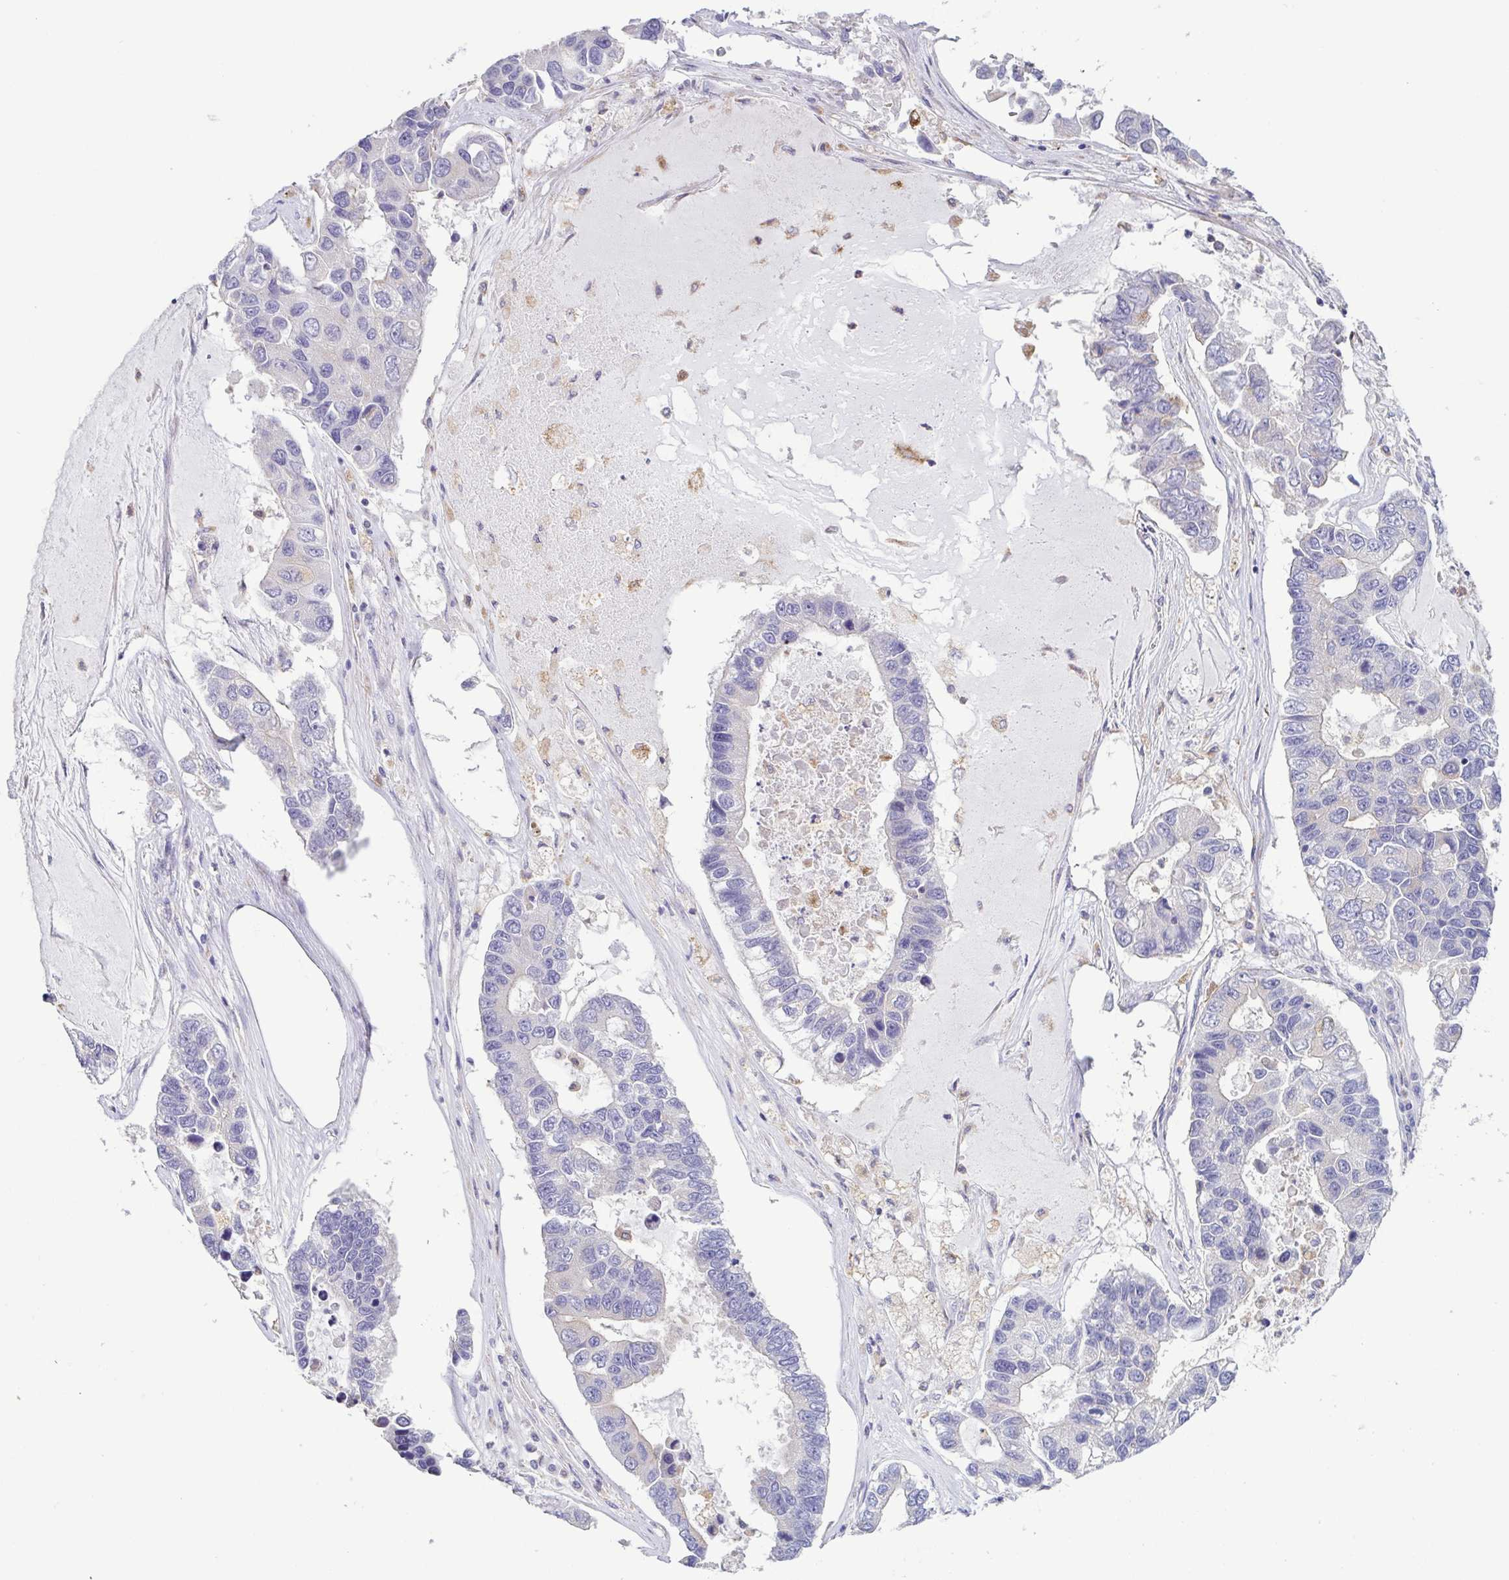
{"staining": {"intensity": "negative", "quantity": "none", "location": "none"}, "tissue": "lung cancer", "cell_type": "Tumor cells", "image_type": "cancer", "snomed": [{"axis": "morphology", "description": "Adenocarcinoma, NOS"}, {"axis": "topography", "description": "Bronchus"}, {"axis": "topography", "description": "Lung"}], "caption": "IHC image of human adenocarcinoma (lung) stained for a protein (brown), which exhibits no expression in tumor cells.", "gene": "ATP6V1G2", "patient": {"sex": "female", "age": 51}}